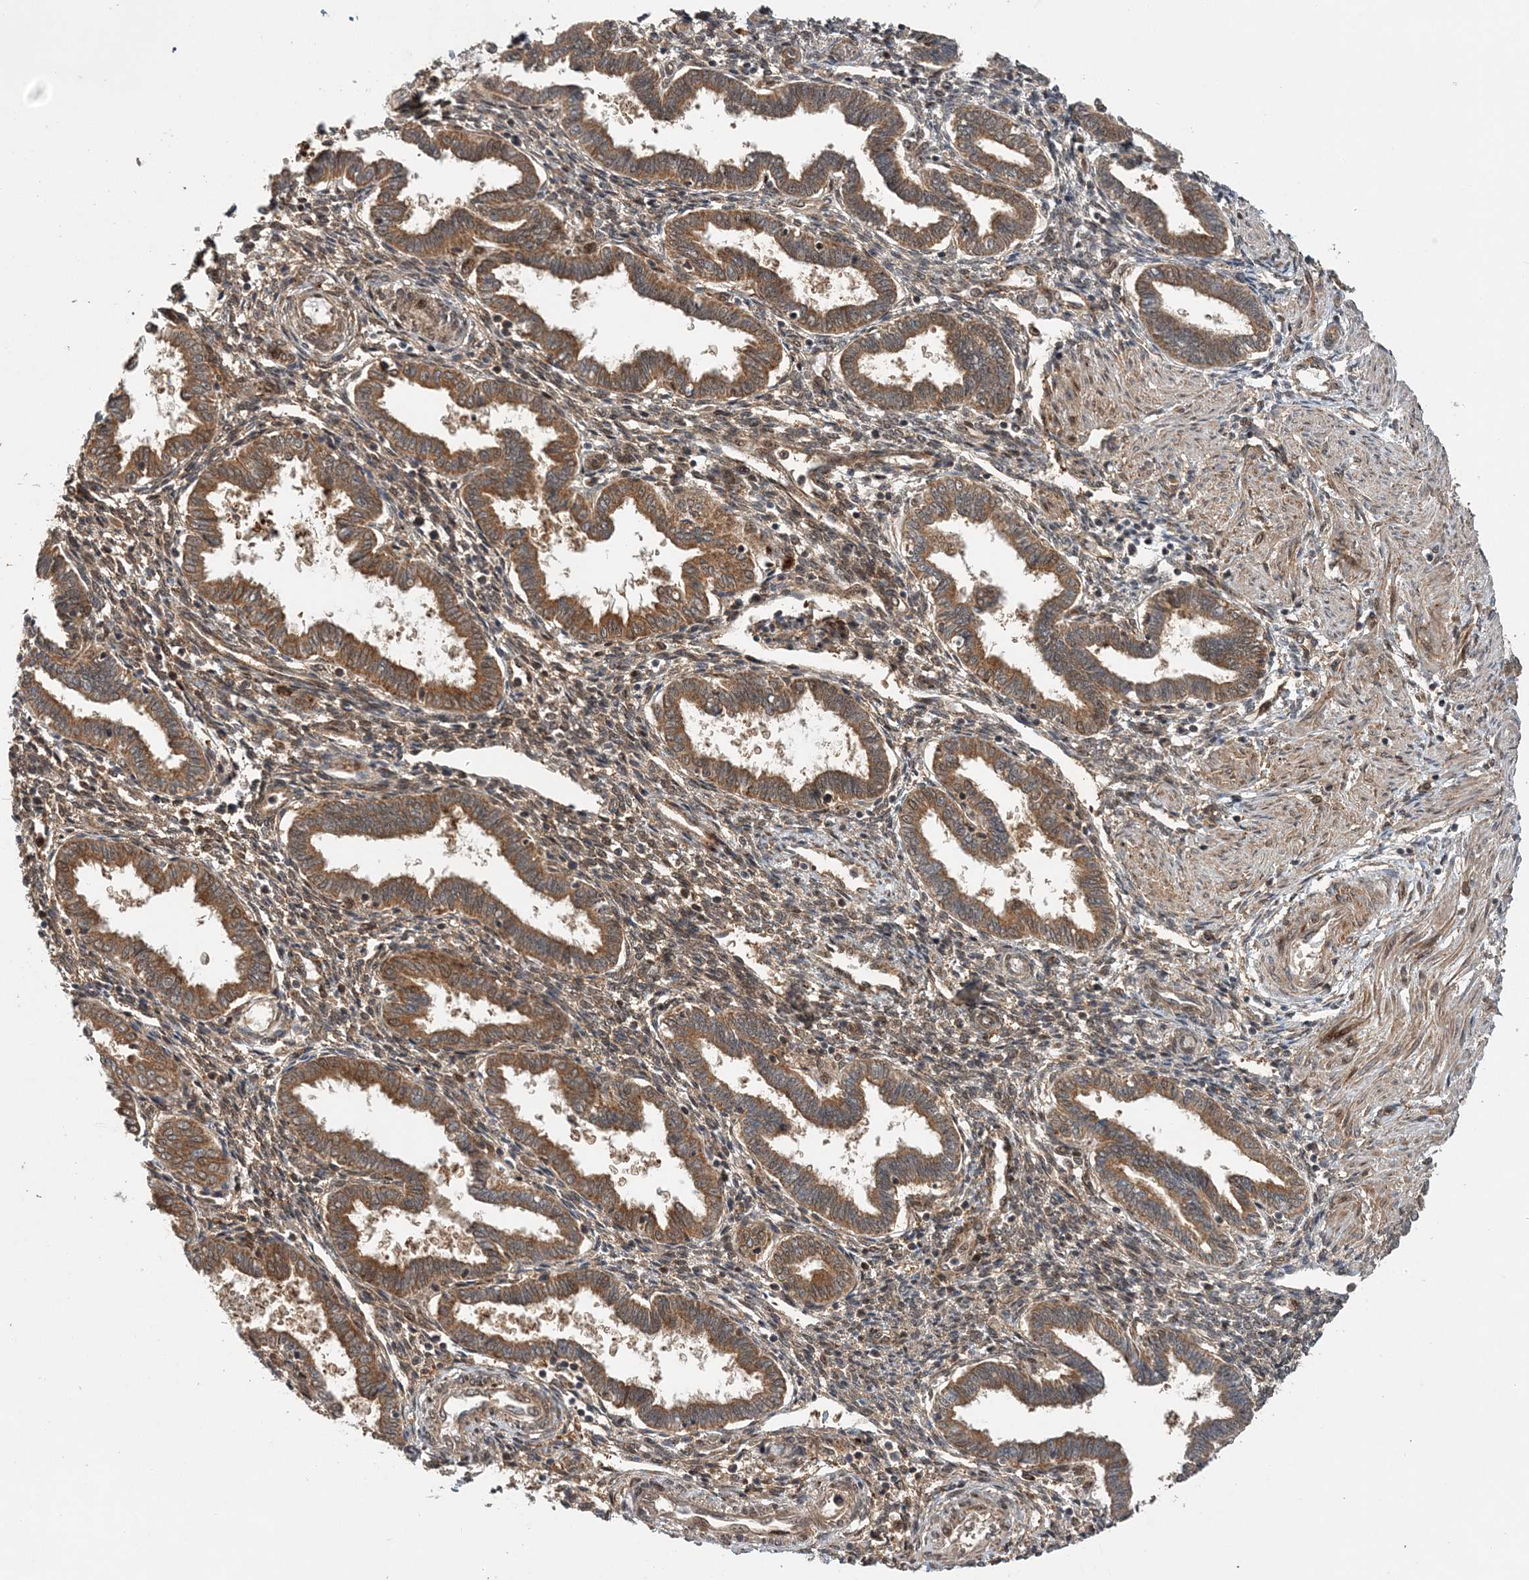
{"staining": {"intensity": "moderate", "quantity": ">75%", "location": "cytoplasmic/membranous"}, "tissue": "endometrium", "cell_type": "Cells in endometrial stroma", "image_type": "normal", "snomed": [{"axis": "morphology", "description": "Normal tissue, NOS"}, {"axis": "topography", "description": "Endometrium"}], "caption": "Immunohistochemical staining of normal human endometrium exhibits moderate cytoplasmic/membranous protein expression in about >75% of cells in endometrial stroma. (IHC, brightfield microscopy, high magnification).", "gene": "UBTD2", "patient": {"sex": "female", "age": 33}}